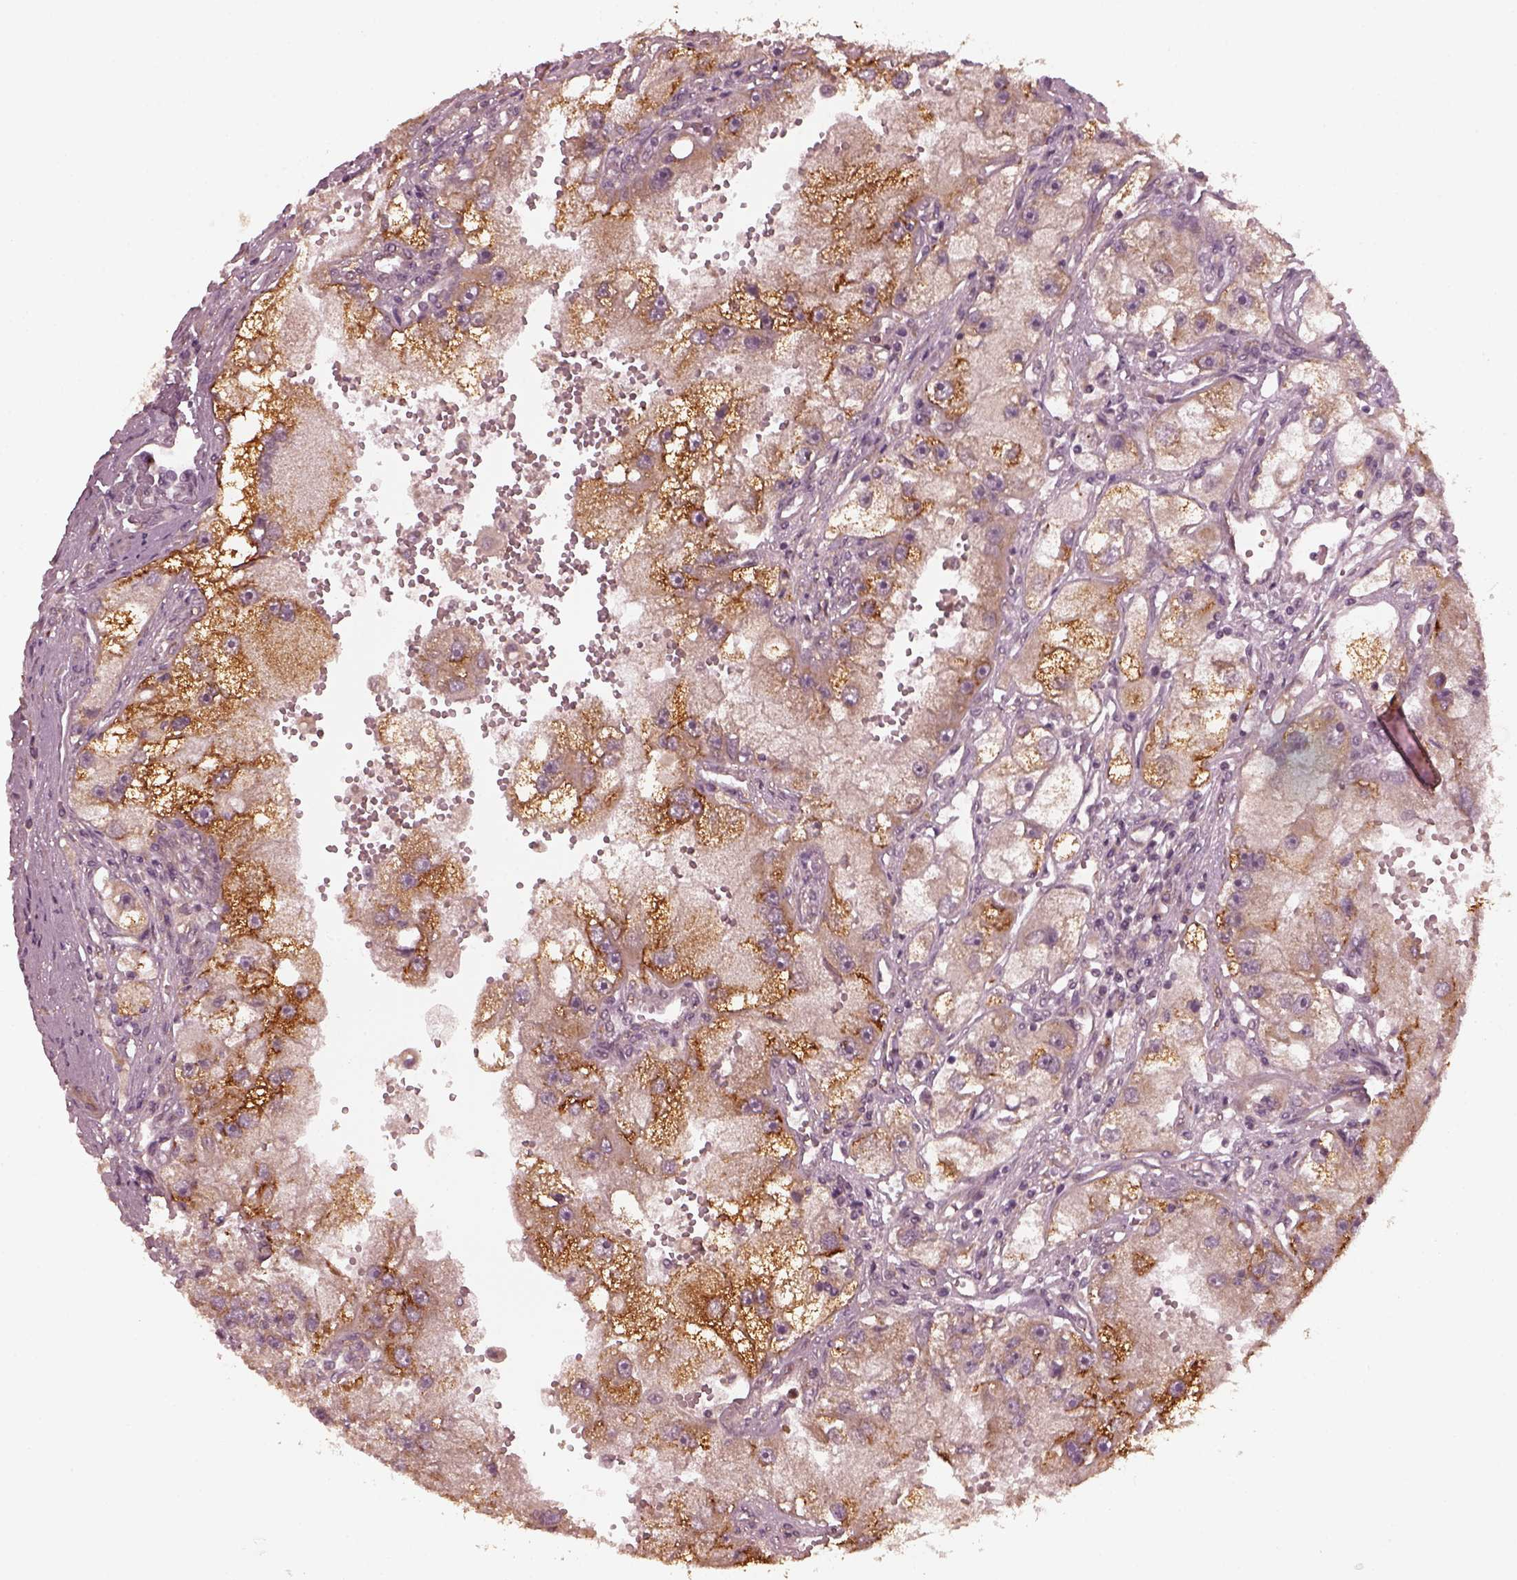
{"staining": {"intensity": "moderate", "quantity": ">75%", "location": "cytoplasmic/membranous"}, "tissue": "renal cancer", "cell_type": "Tumor cells", "image_type": "cancer", "snomed": [{"axis": "morphology", "description": "Adenocarcinoma, NOS"}, {"axis": "topography", "description": "Kidney"}], "caption": "Adenocarcinoma (renal) stained with immunohistochemistry (IHC) shows moderate cytoplasmic/membranous positivity in approximately >75% of tumor cells. The staining was performed using DAB to visualize the protein expression in brown, while the nuclei were stained in blue with hematoxylin (Magnification: 20x).", "gene": "FAF2", "patient": {"sex": "male", "age": 63}}